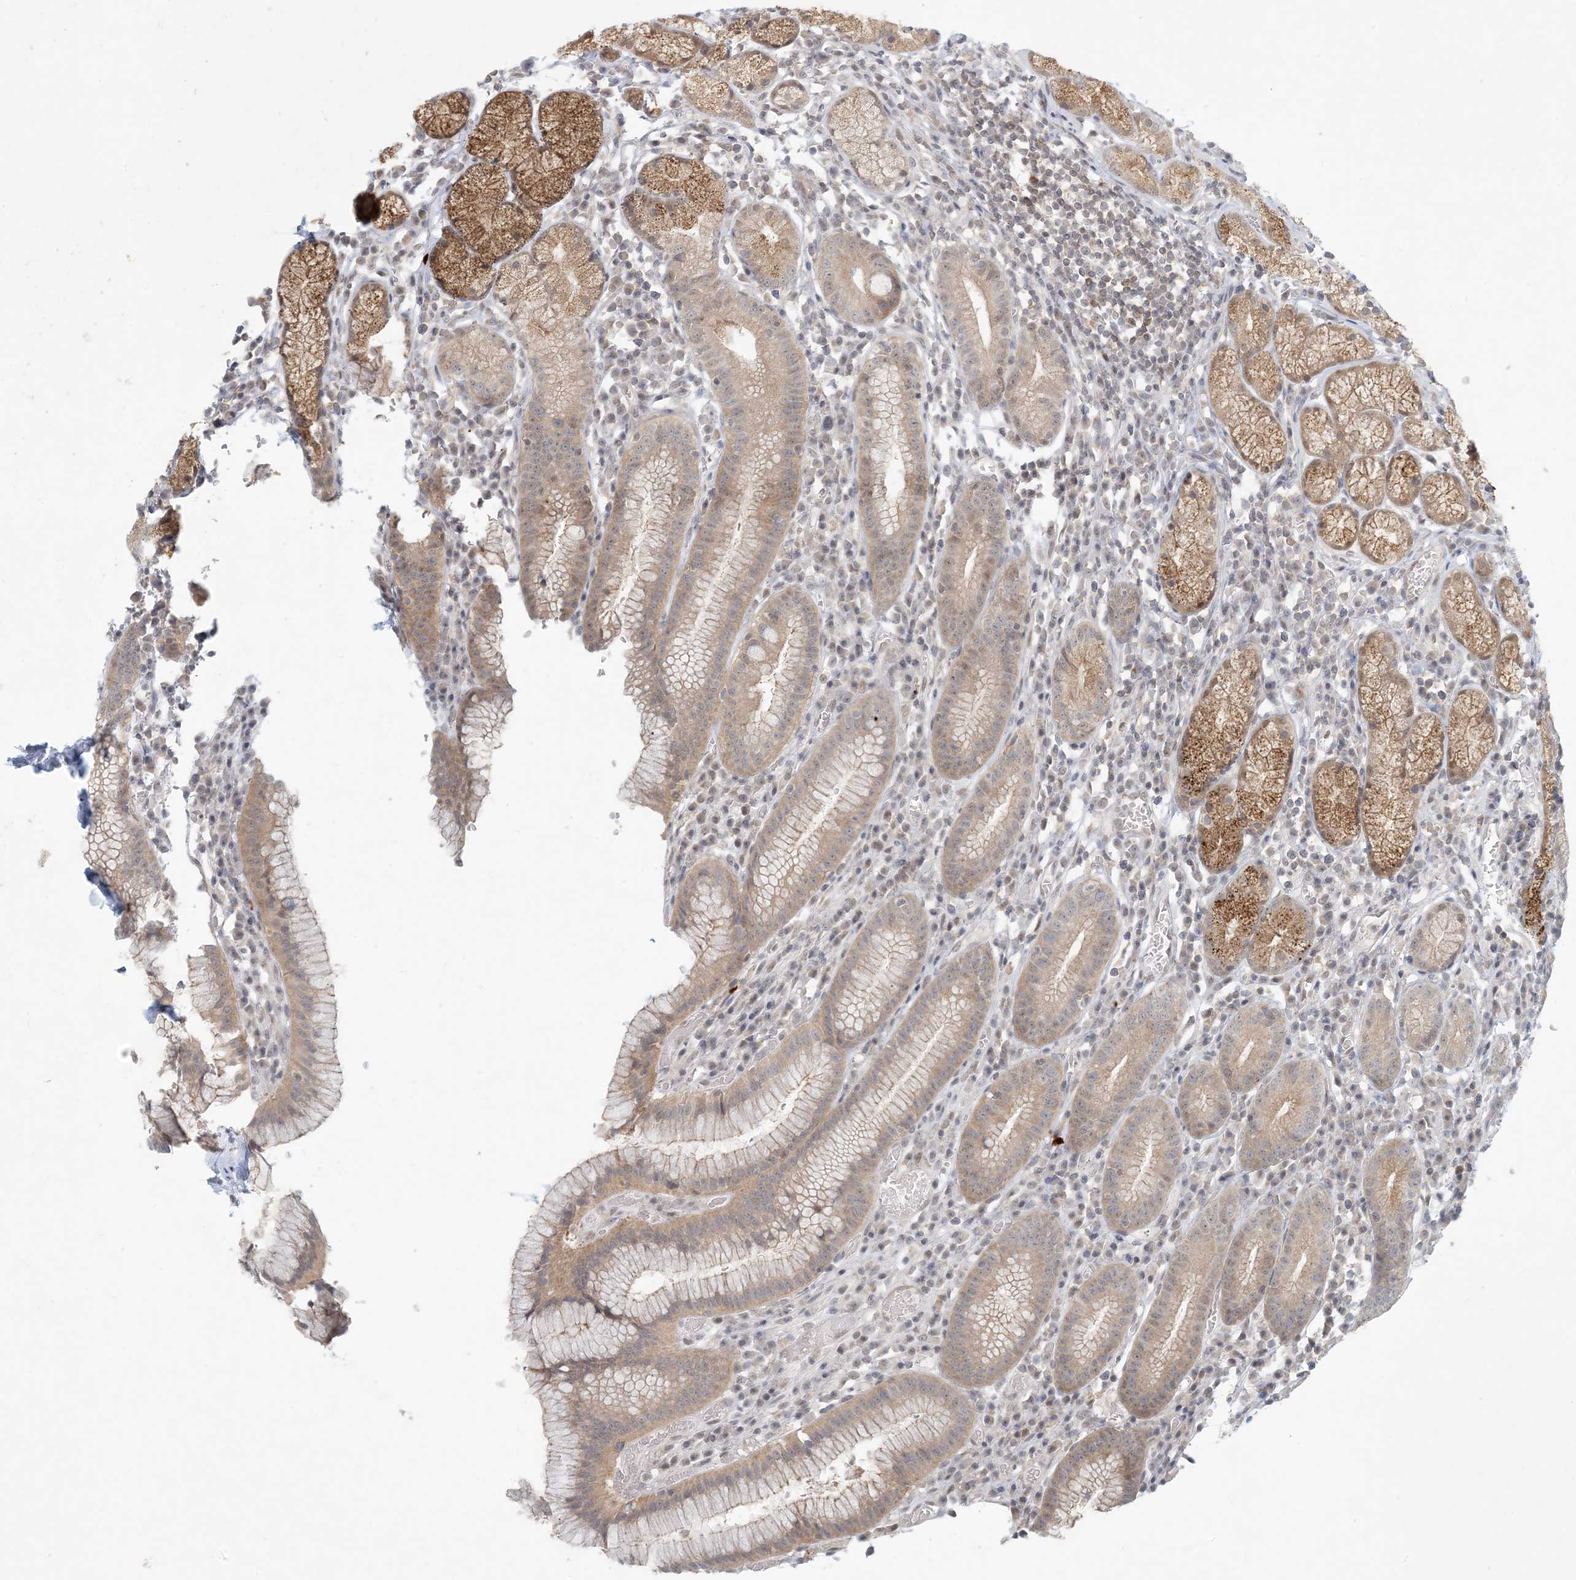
{"staining": {"intensity": "moderate", "quantity": ">75%", "location": "cytoplasmic/membranous"}, "tissue": "stomach", "cell_type": "Glandular cells", "image_type": "normal", "snomed": [{"axis": "morphology", "description": "Normal tissue, NOS"}, {"axis": "topography", "description": "Stomach"}], "caption": "Protein expression analysis of normal stomach reveals moderate cytoplasmic/membranous expression in approximately >75% of glandular cells.", "gene": "OBI1", "patient": {"sex": "male", "age": 55}}